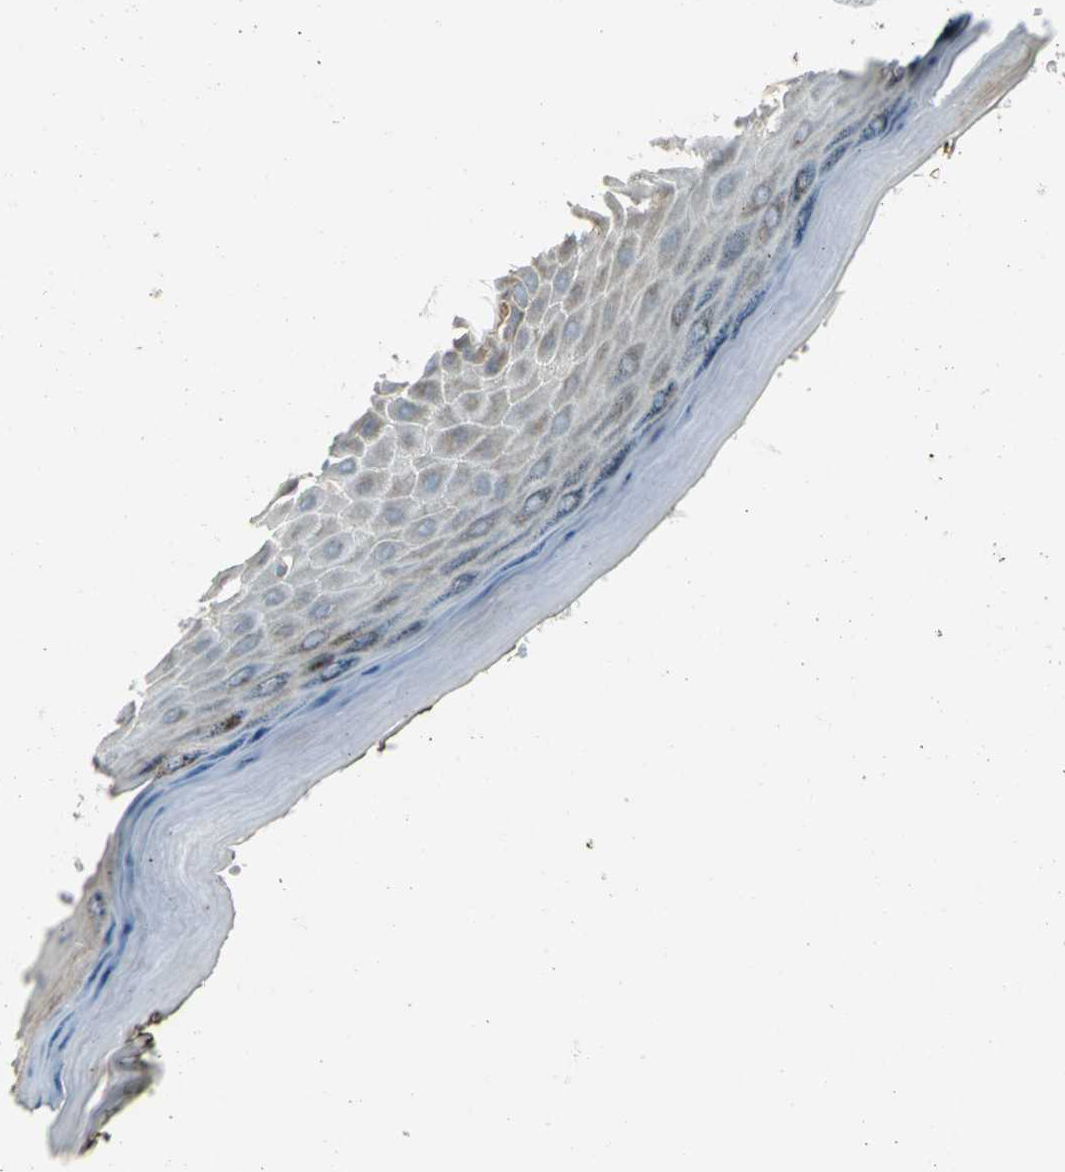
{"staining": {"intensity": "moderate", "quantity": "<25%", "location": "cytoplasmic/membranous"}, "tissue": "skin", "cell_type": "Epidermal cells", "image_type": "normal", "snomed": [{"axis": "morphology", "description": "Normal tissue, NOS"}, {"axis": "morphology", "description": "Inflammation, NOS"}, {"axis": "topography", "description": "Vulva"}], "caption": "Epidermal cells show low levels of moderate cytoplasmic/membranous positivity in approximately <25% of cells in normal human skin. (brown staining indicates protein expression, while blue staining denotes nuclei).", "gene": "TRAK1", "patient": {"sex": "female", "age": 84}}